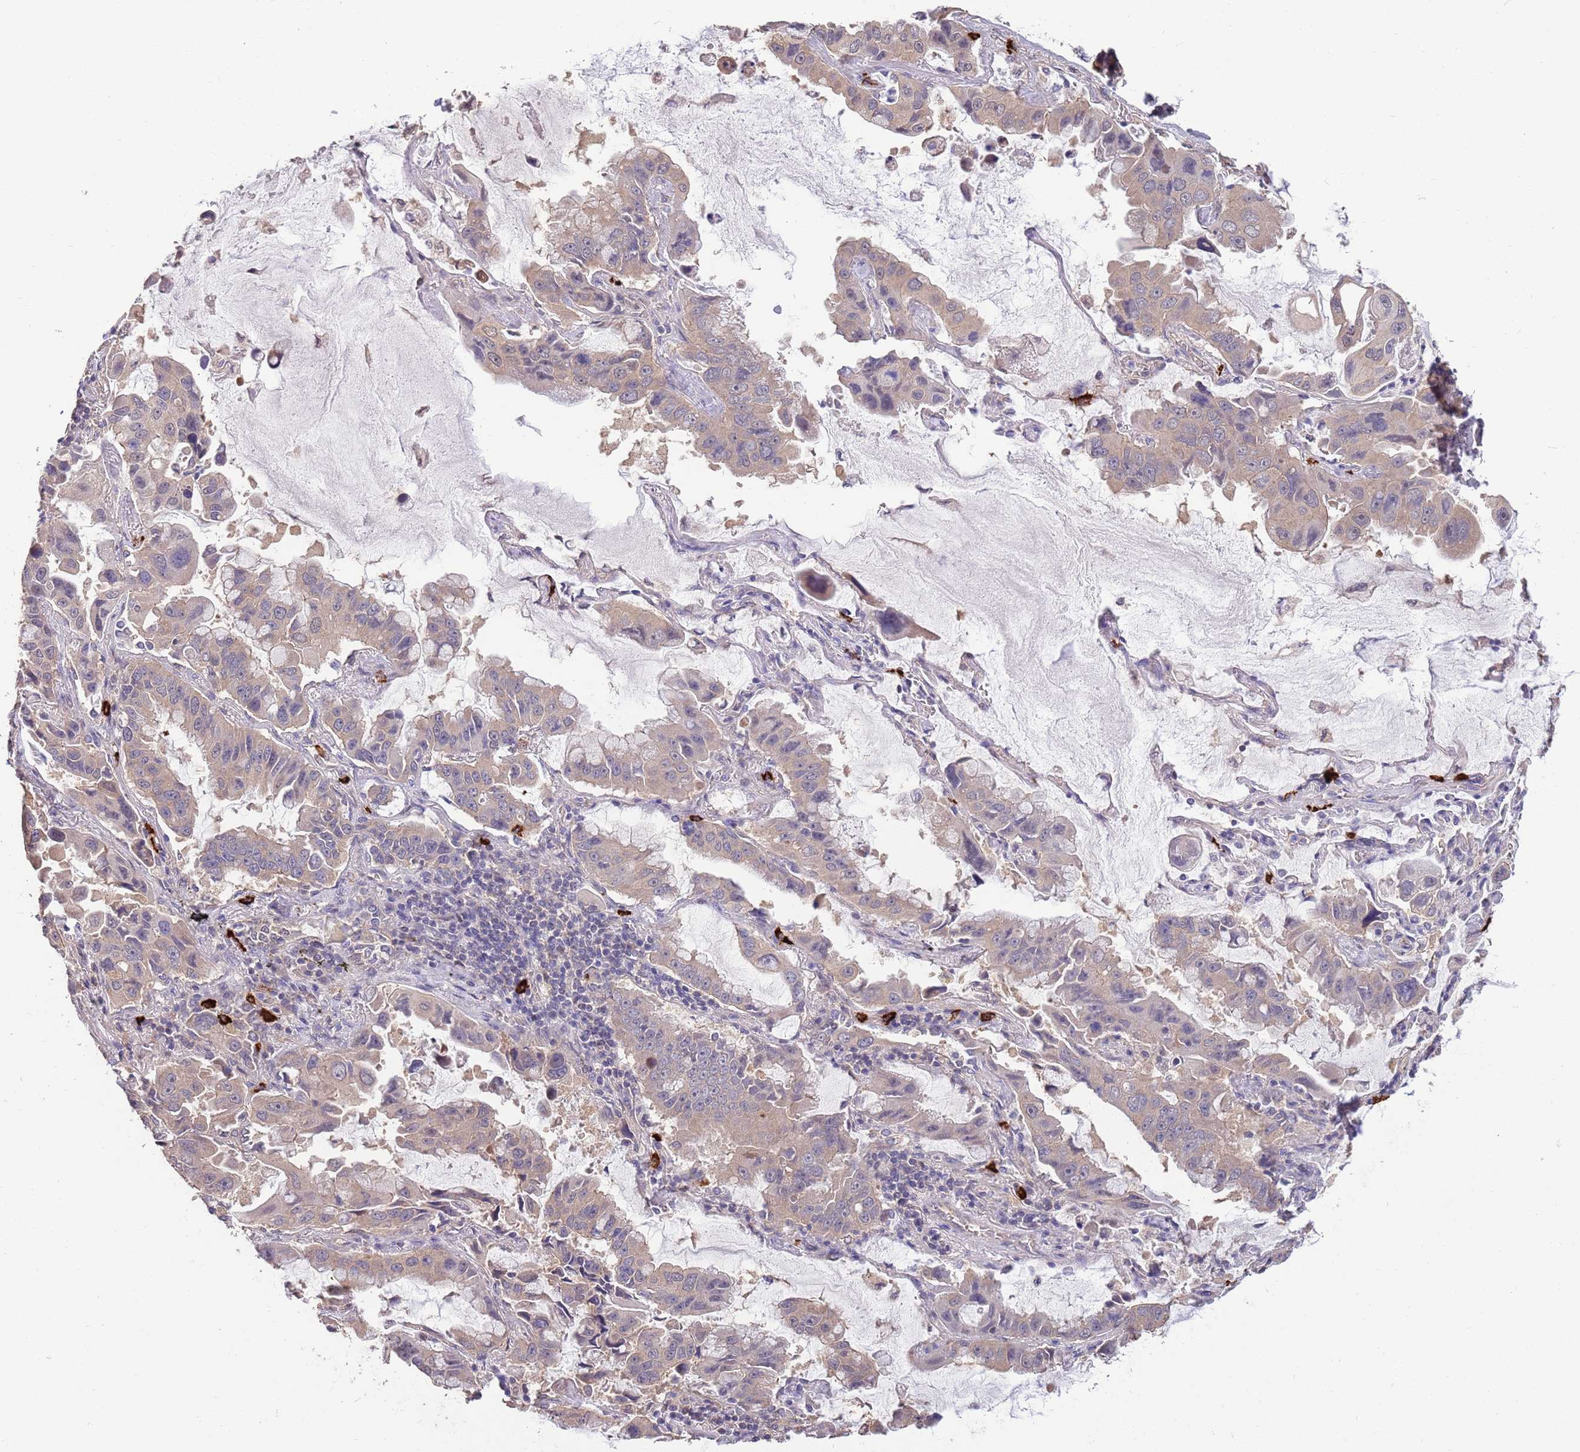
{"staining": {"intensity": "weak", "quantity": "25%-75%", "location": "cytoplasmic/membranous"}, "tissue": "lung cancer", "cell_type": "Tumor cells", "image_type": "cancer", "snomed": [{"axis": "morphology", "description": "Adenocarcinoma, NOS"}, {"axis": "topography", "description": "Lung"}], "caption": "Immunohistochemical staining of human lung cancer reveals weak cytoplasmic/membranous protein staining in about 25%-75% of tumor cells. (Stains: DAB in brown, nuclei in blue, Microscopy: brightfield microscopy at high magnification).", "gene": "MARVELD2", "patient": {"sex": "male", "age": 64}}